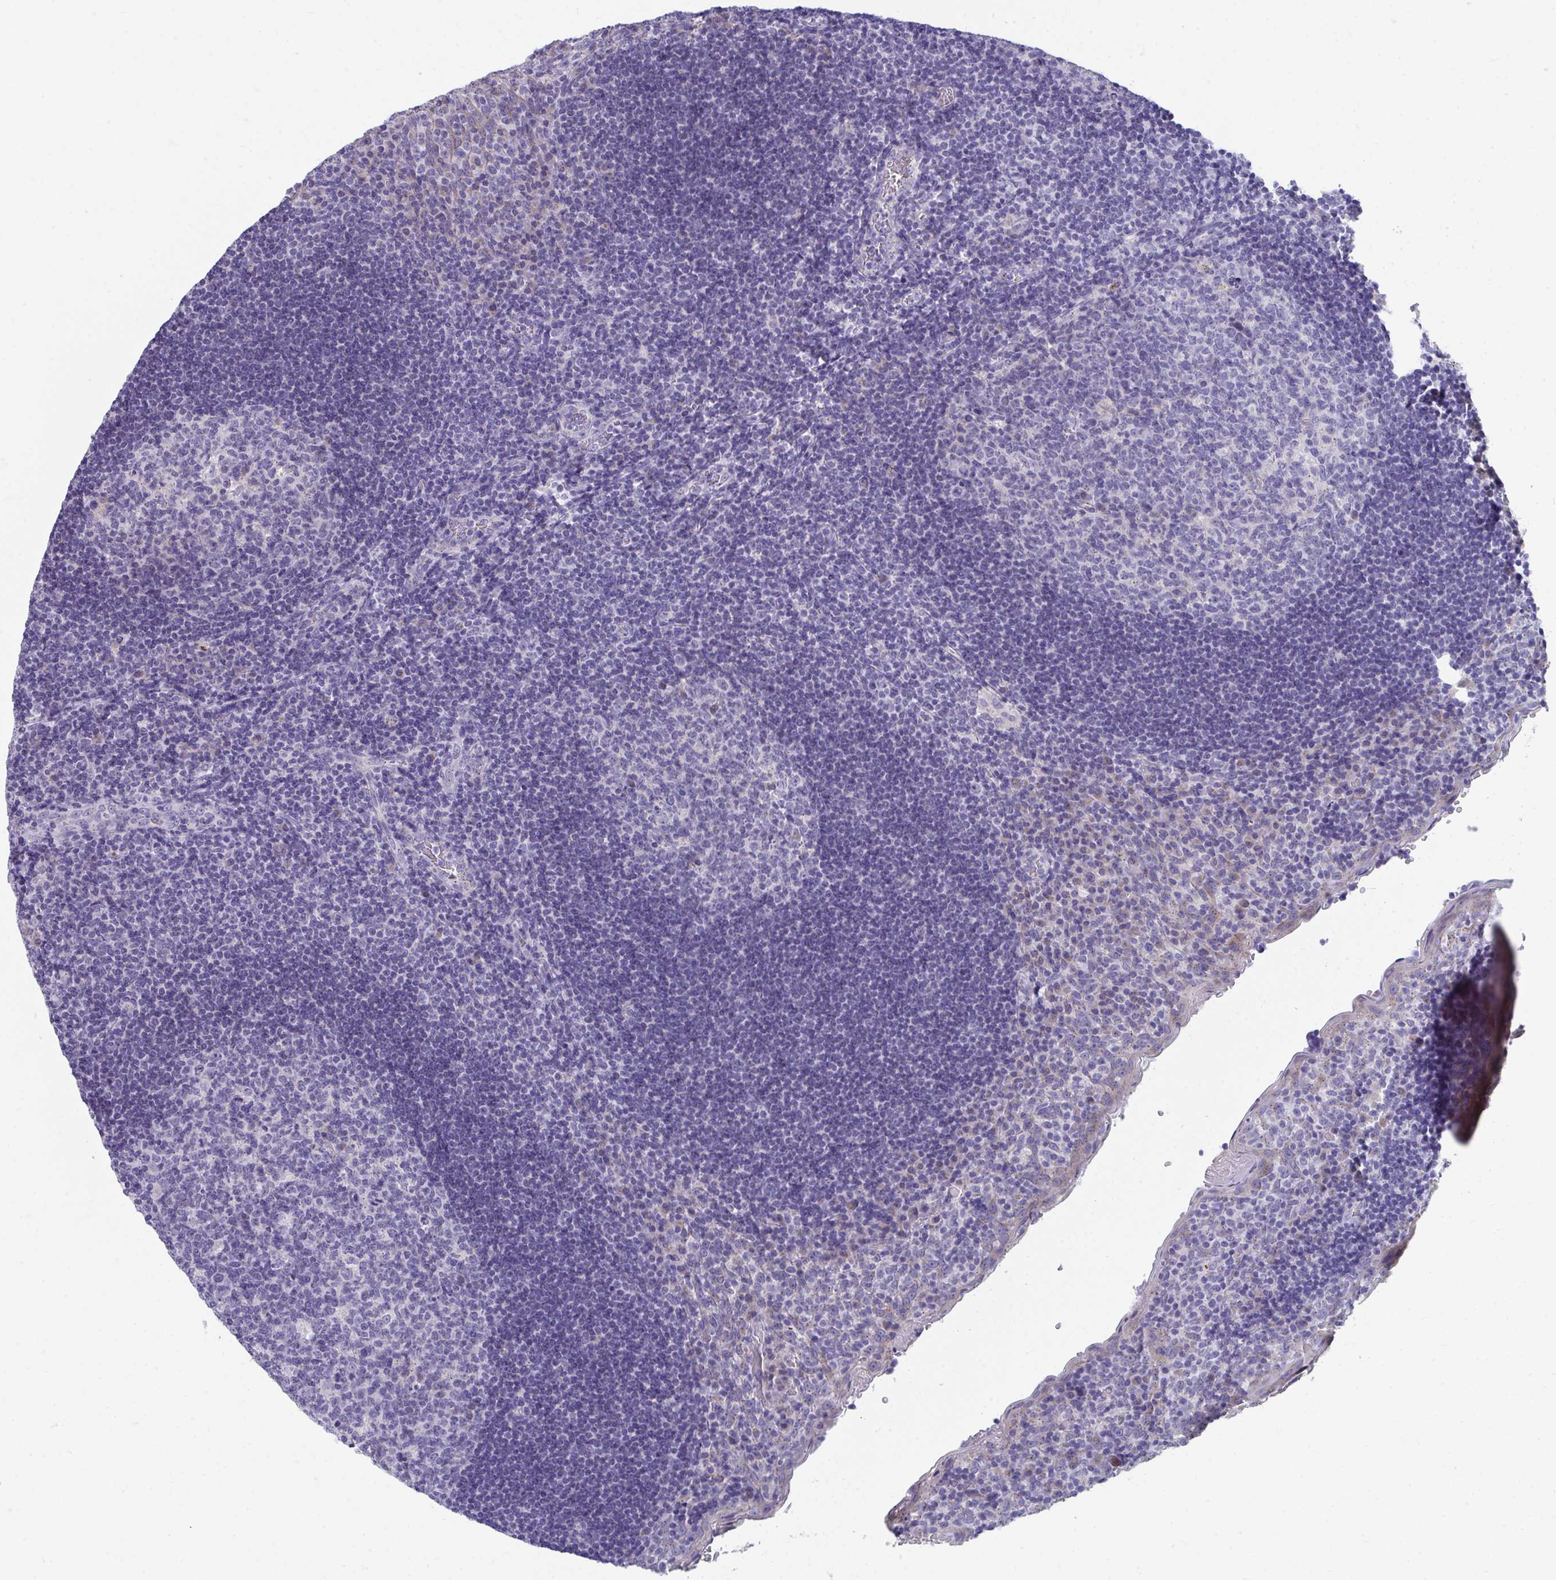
{"staining": {"intensity": "negative", "quantity": "none", "location": "none"}, "tissue": "tonsil", "cell_type": "Germinal center cells", "image_type": "normal", "snomed": [{"axis": "morphology", "description": "Normal tissue, NOS"}, {"axis": "topography", "description": "Tonsil"}], "caption": "This histopathology image is of normal tonsil stained with immunohistochemistry to label a protein in brown with the nuclei are counter-stained blue. There is no staining in germinal center cells.", "gene": "TMPRSS2", "patient": {"sex": "male", "age": 17}}